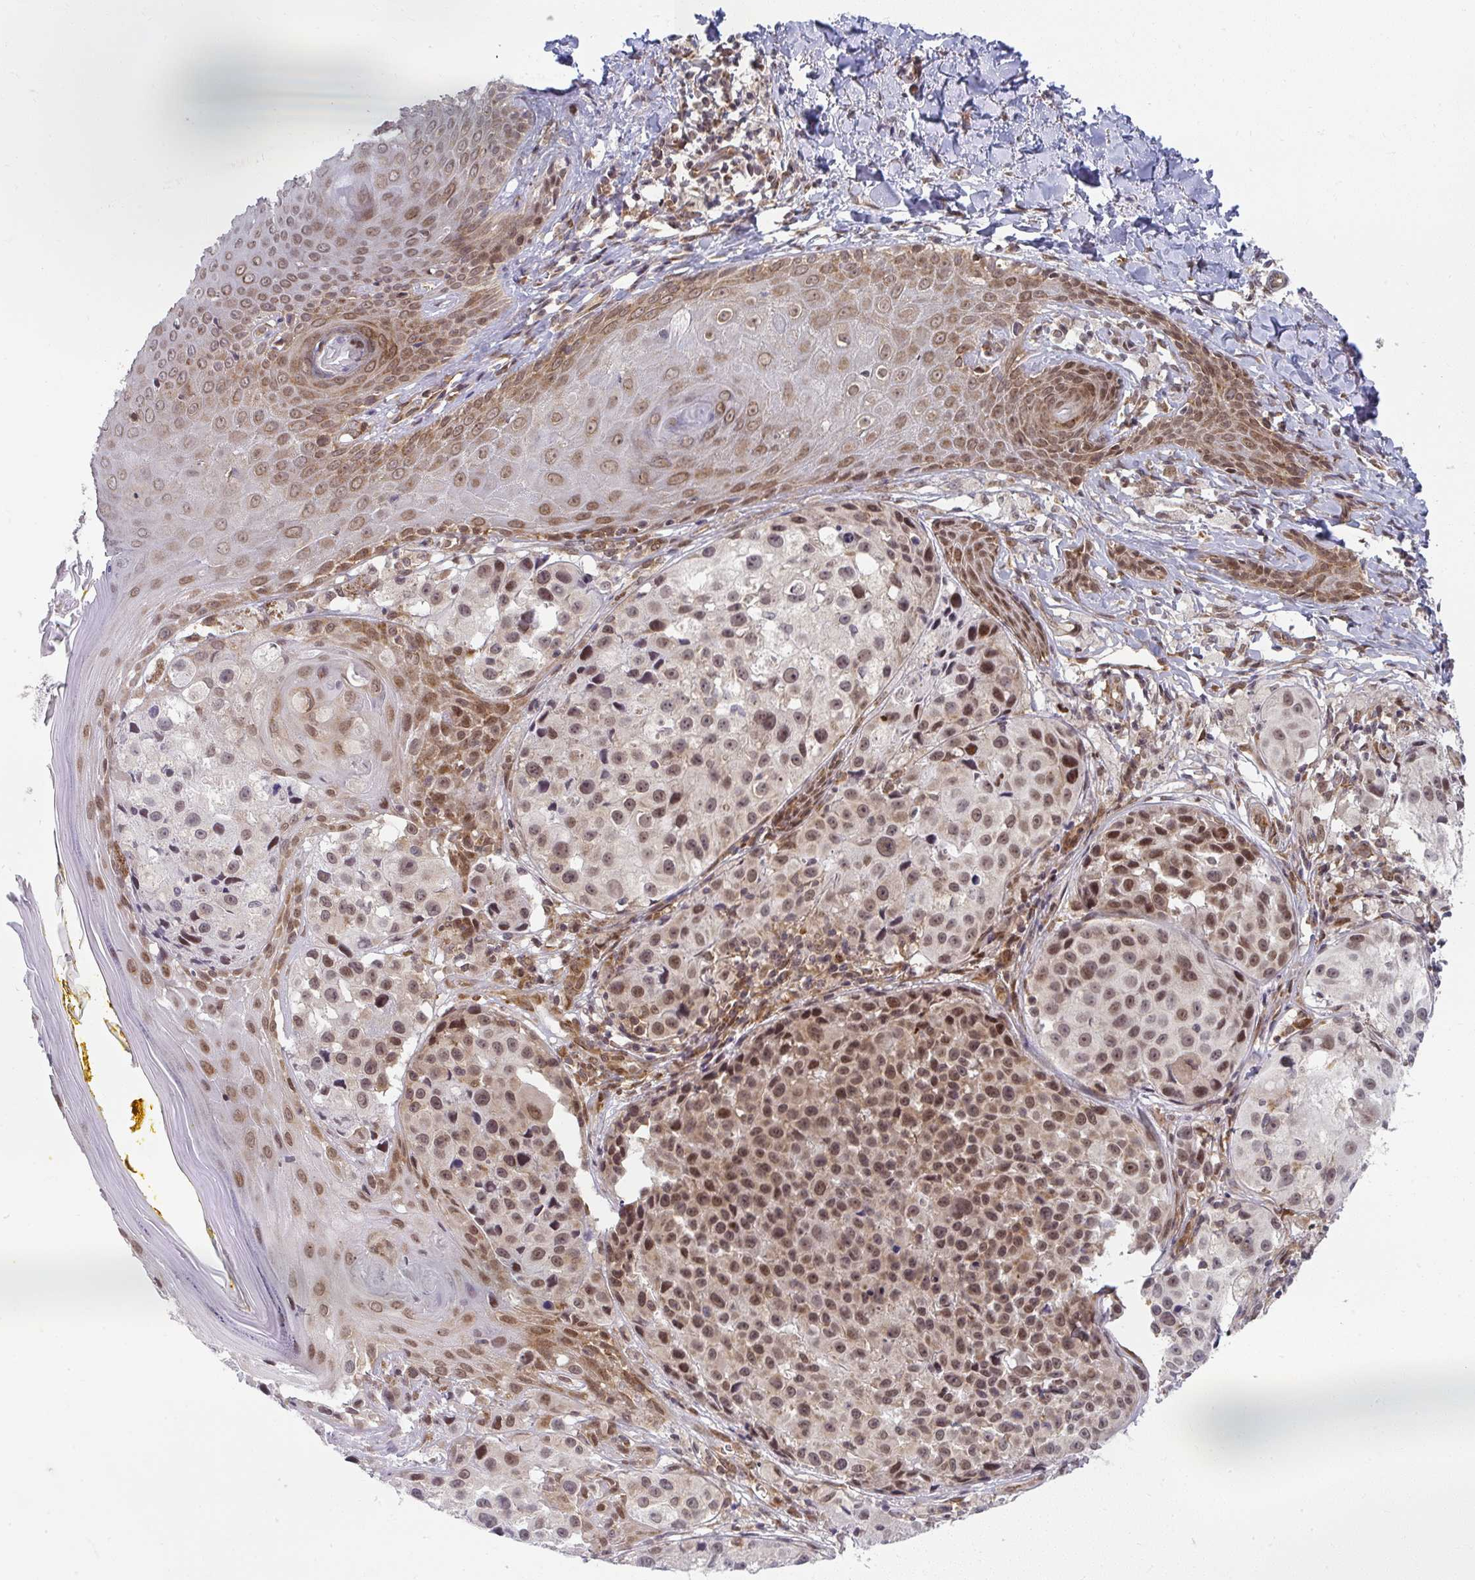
{"staining": {"intensity": "moderate", "quantity": ">75%", "location": "nuclear"}, "tissue": "melanoma", "cell_type": "Tumor cells", "image_type": "cancer", "snomed": [{"axis": "morphology", "description": "Malignant melanoma, NOS"}, {"axis": "topography", "description": "Skin"}], "caption": "An immunohistochemistry histopathology image of neoplastic tissue is shown. Protein staining in brown labels moderate nuclear positivity in melanoma within tumor cells.", "gene": "SYNCRIP", "patient": {"sex": "male", "age": 39}}